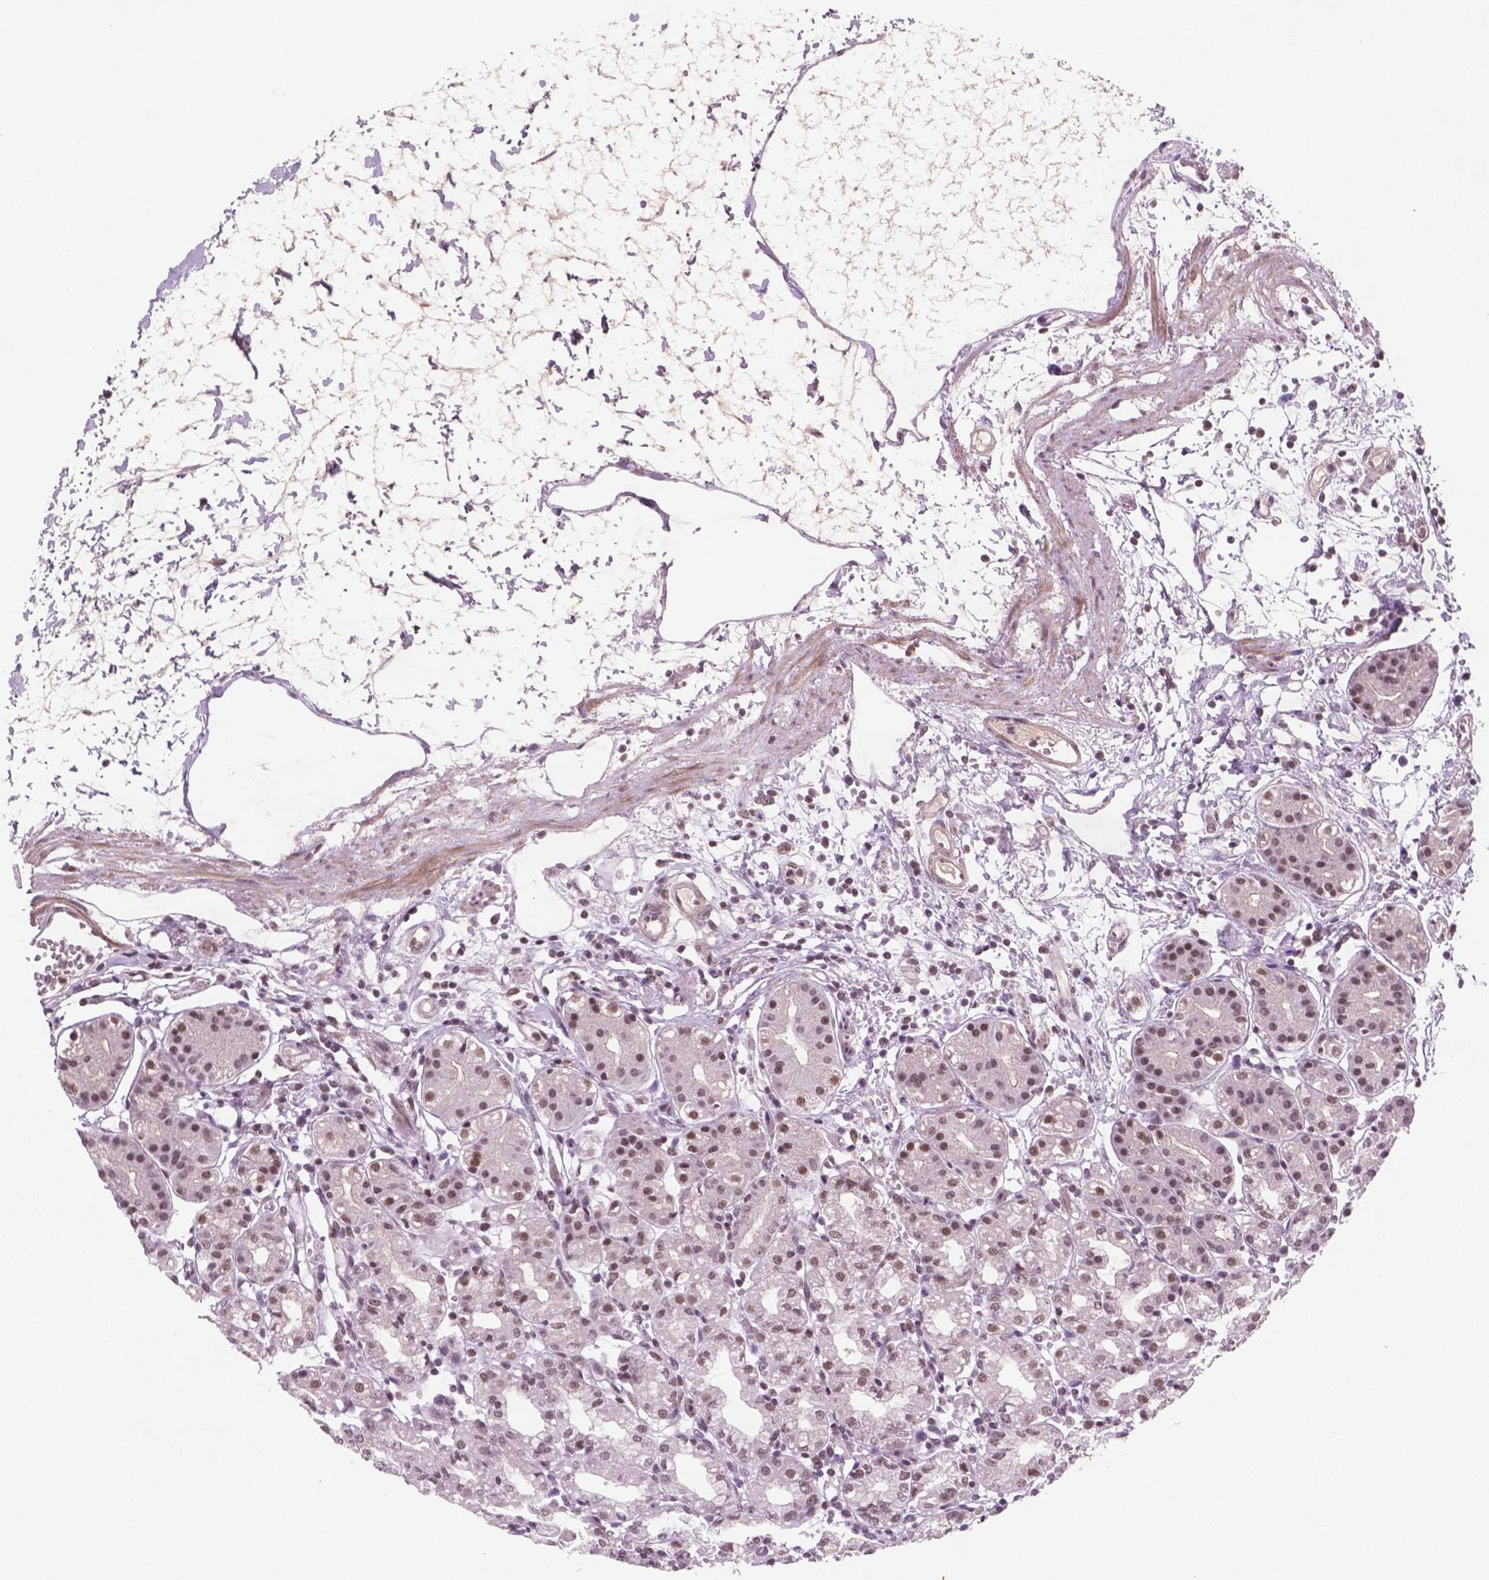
{"staining": {"intensity": "moderate", "quantity": ">75%", "location": "nuclear"}, "tissue": "stomach", "cell_type": "Glandular cells", "image_type": "normal", "snomed": [{"axis": "morphology", "description": "Normal tissue, NOS"}, {"axis": "topography", "description": "Skeletal muscle"}, {"axis": "topography", "description": "Stomach"}], "caption": "Protein expression analysis of benign stomach reveals moderate nuclear staining in approximately >75% of glandular cells. Using DAB (3,3'-diaminobenzidine) (brown) and hematoxylin (blue) stains, captured at high magnification using brightfield microscopy.", "gene": "CTR9", "patient": {"sex": "female", "age": 57}}